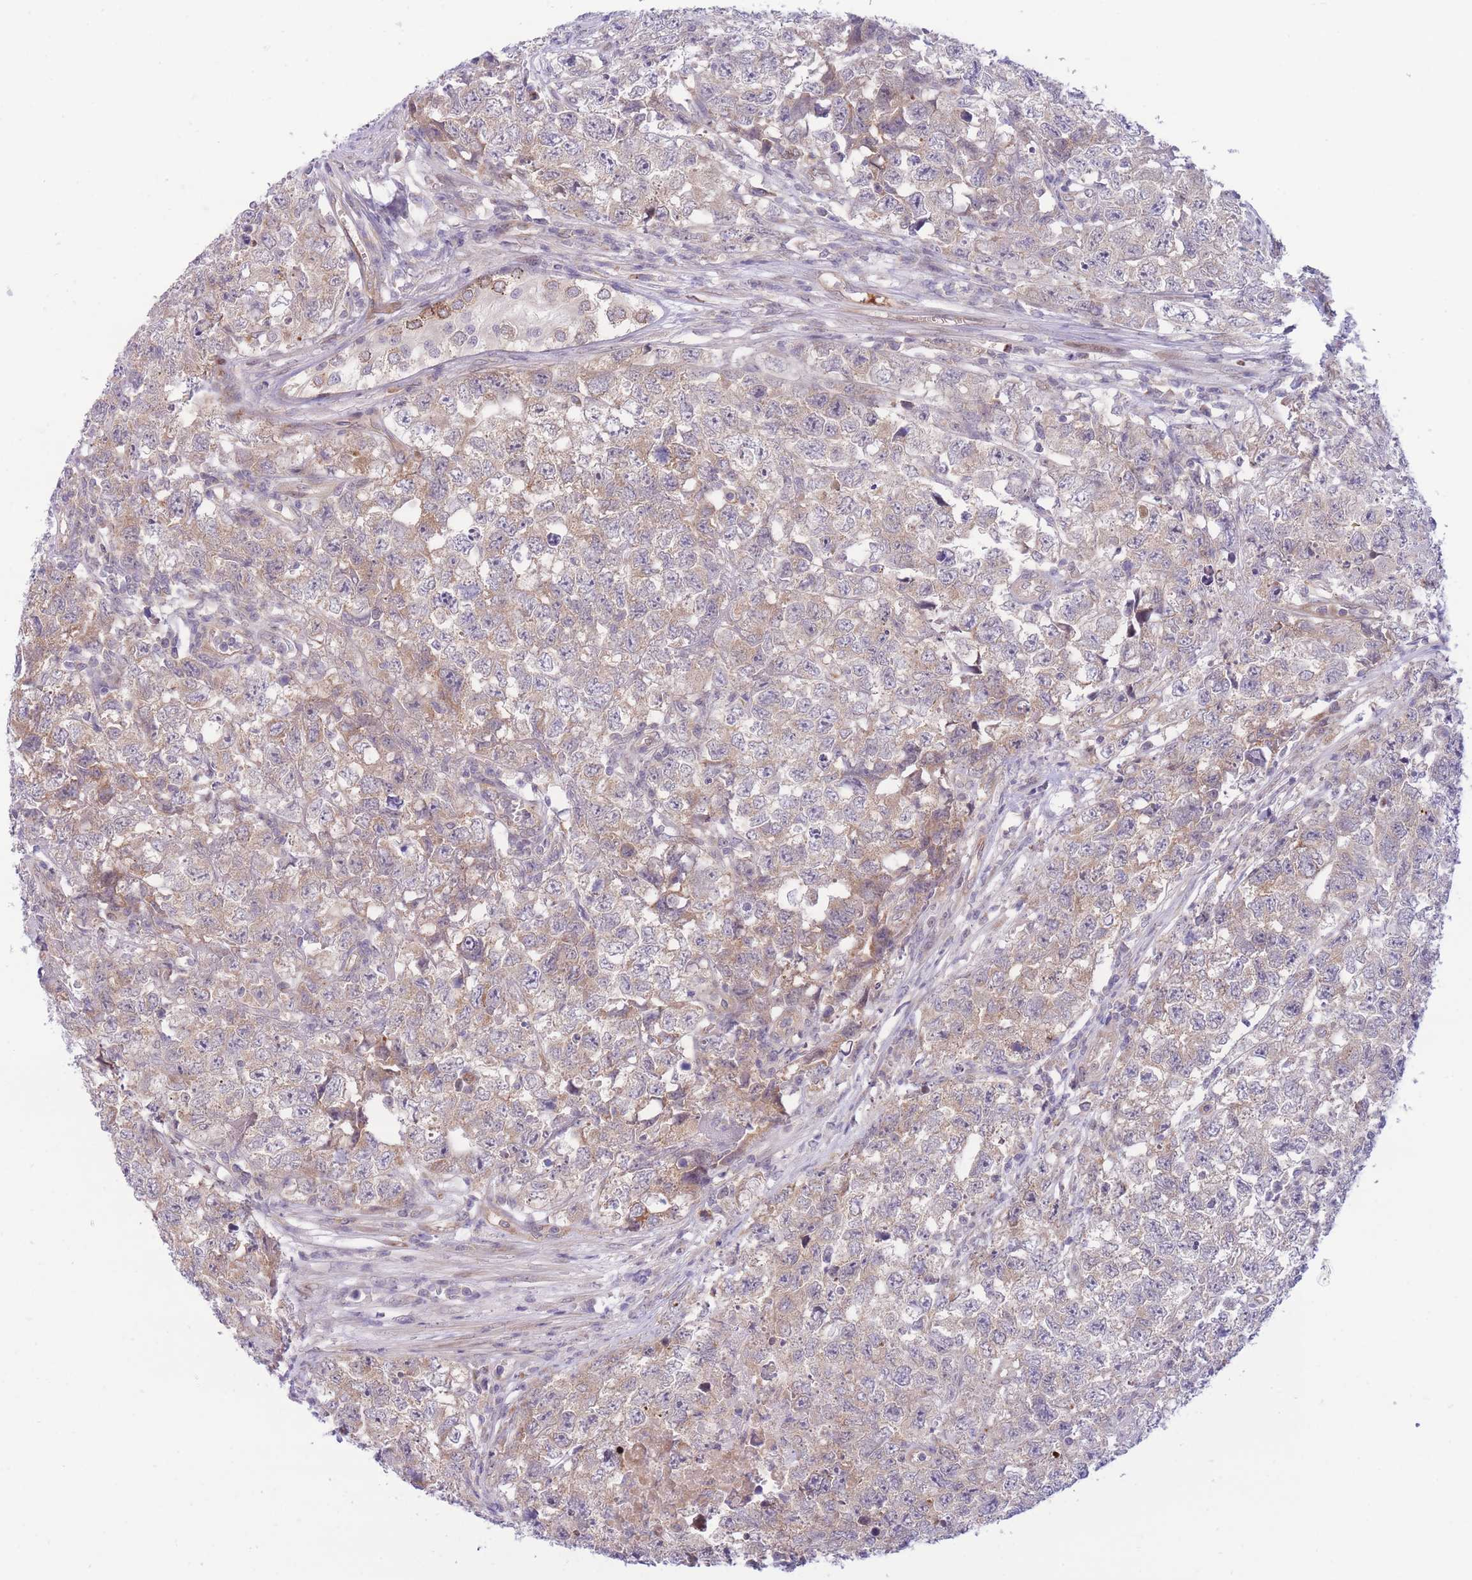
{"staining": {"intensity": "weak", "quantity": "25%-75%", "location": "cytoplasmic/membranous"}, "tissue": "testis cancer", "cell_type": "Tumor cells", "image_type": "cancer", "snomed": [{"axis": "morphology", "description": "Carcinoma, Embryonal, NOS"}, {"axis": "topography", "description": "Testis"}], "caption": "There is low levels of weak cytoplasmic/membranous staining in tumor cells of testis cancer (embryonal carcinoma), as demonstrated by immunohistochemical staining (brown color).", "gene": "CDC25B", "patient": {"sex": "male", "age": 22}}